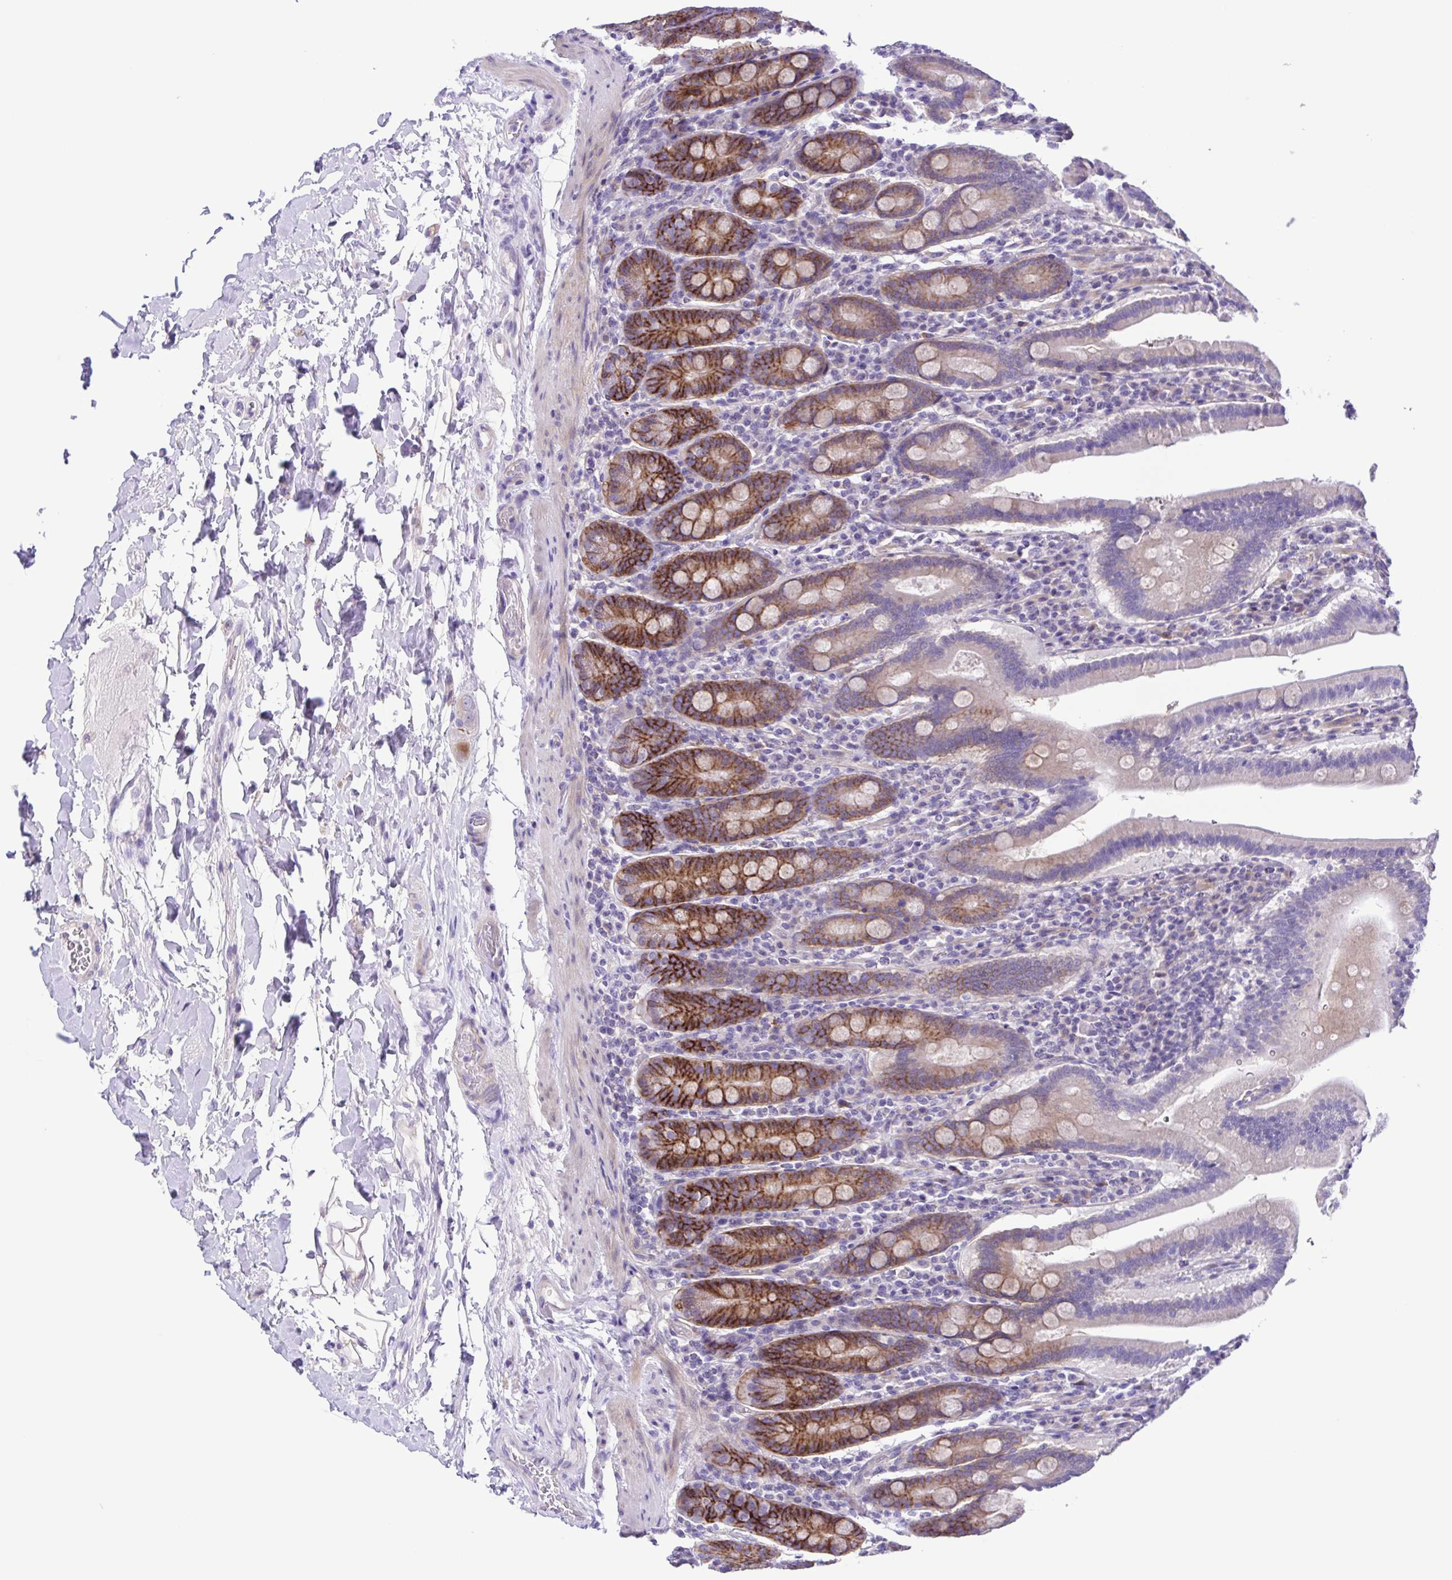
{"staining": {"intensity": "strong", "quantity": "25%-75%", "location": "cytoplasmic/membranous"}, "tissue": "small intestine", "cell_type": "Glandular cells", "image_type": "normal", "snomed": [{"axis": "morphology", "description": "Normal tissue, NOS"}, {"axis": "topography", "description": "Small intestine"}], "caption": "Immunohistochemistry (IHC) histopathology image of normal small intestine: small intestine stained using immunohistochemistry demonstrates high levels of strong protein expression localized specifically in the cytoplasmic/membranous of glandular cells, appearing as a cytoplasmic/membranous brown color.", "gene": "ISM2", "patient": {"sex": "male", "age": 26}}